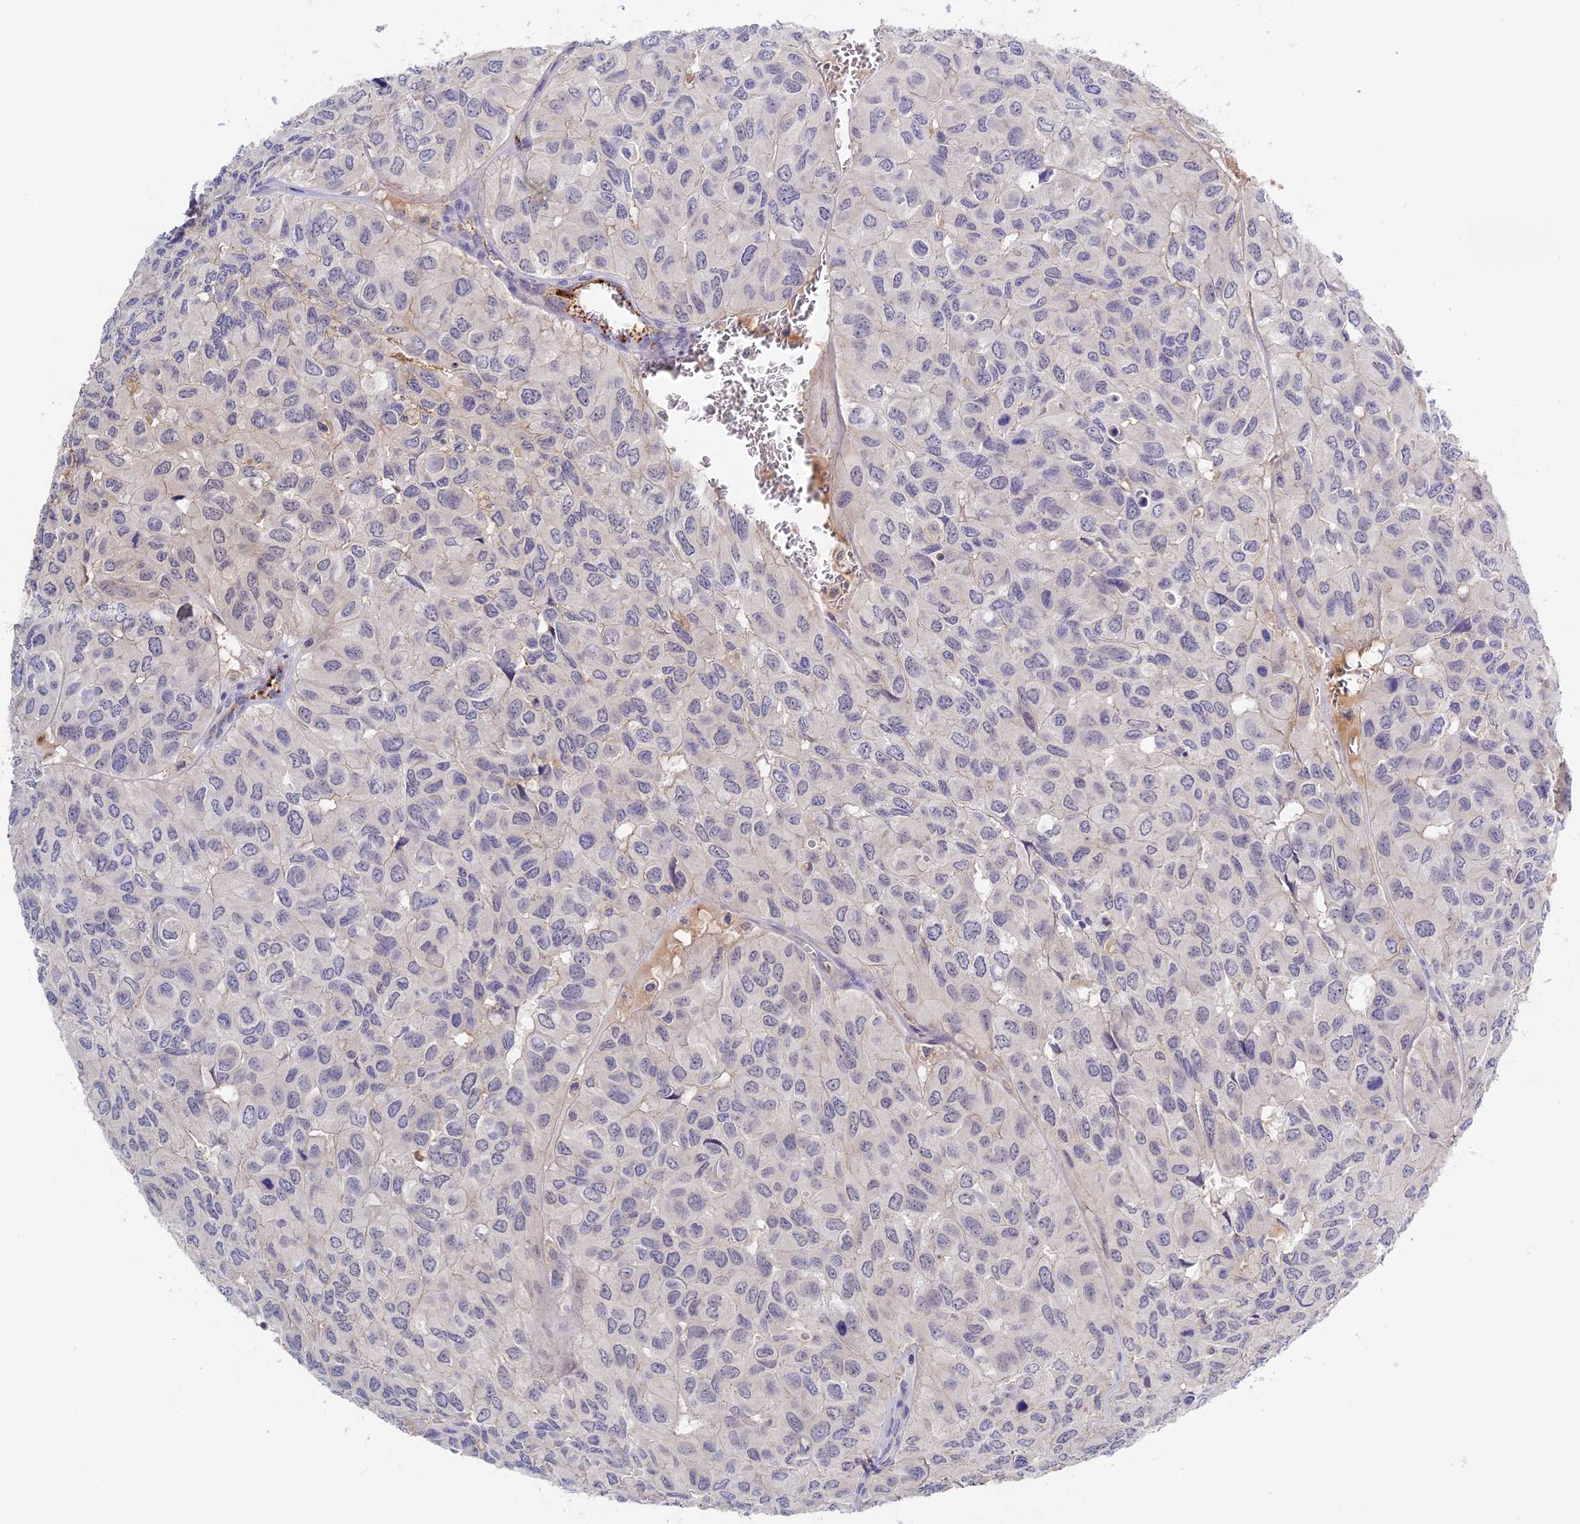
{"staining": {"intensity": "negative", "quantity": "none", "location": "none"}, "tissue": "head and neck cancer", "cell_type": "Tumor cells", "image_type": "cancer", "snomed": [{"axis": "morphology", "description": "Adenocarcinoma, NOS"}, {"axis": "topography", "description": "Salivary gland, NOS"}, {"axis": "topography", "description": "Head-Neck"}], "caption": "Micrograph shows no protein positivity in tumor cells of head and neck cancer (adenocarcinoma) tissue. (Stains: DAB IHC with hematoxylin counter stain, Microscopy: brightfield microscopy at high magnification).", "gene": "ADGRD1", "patient": {"sex": "female", "age": 76}}